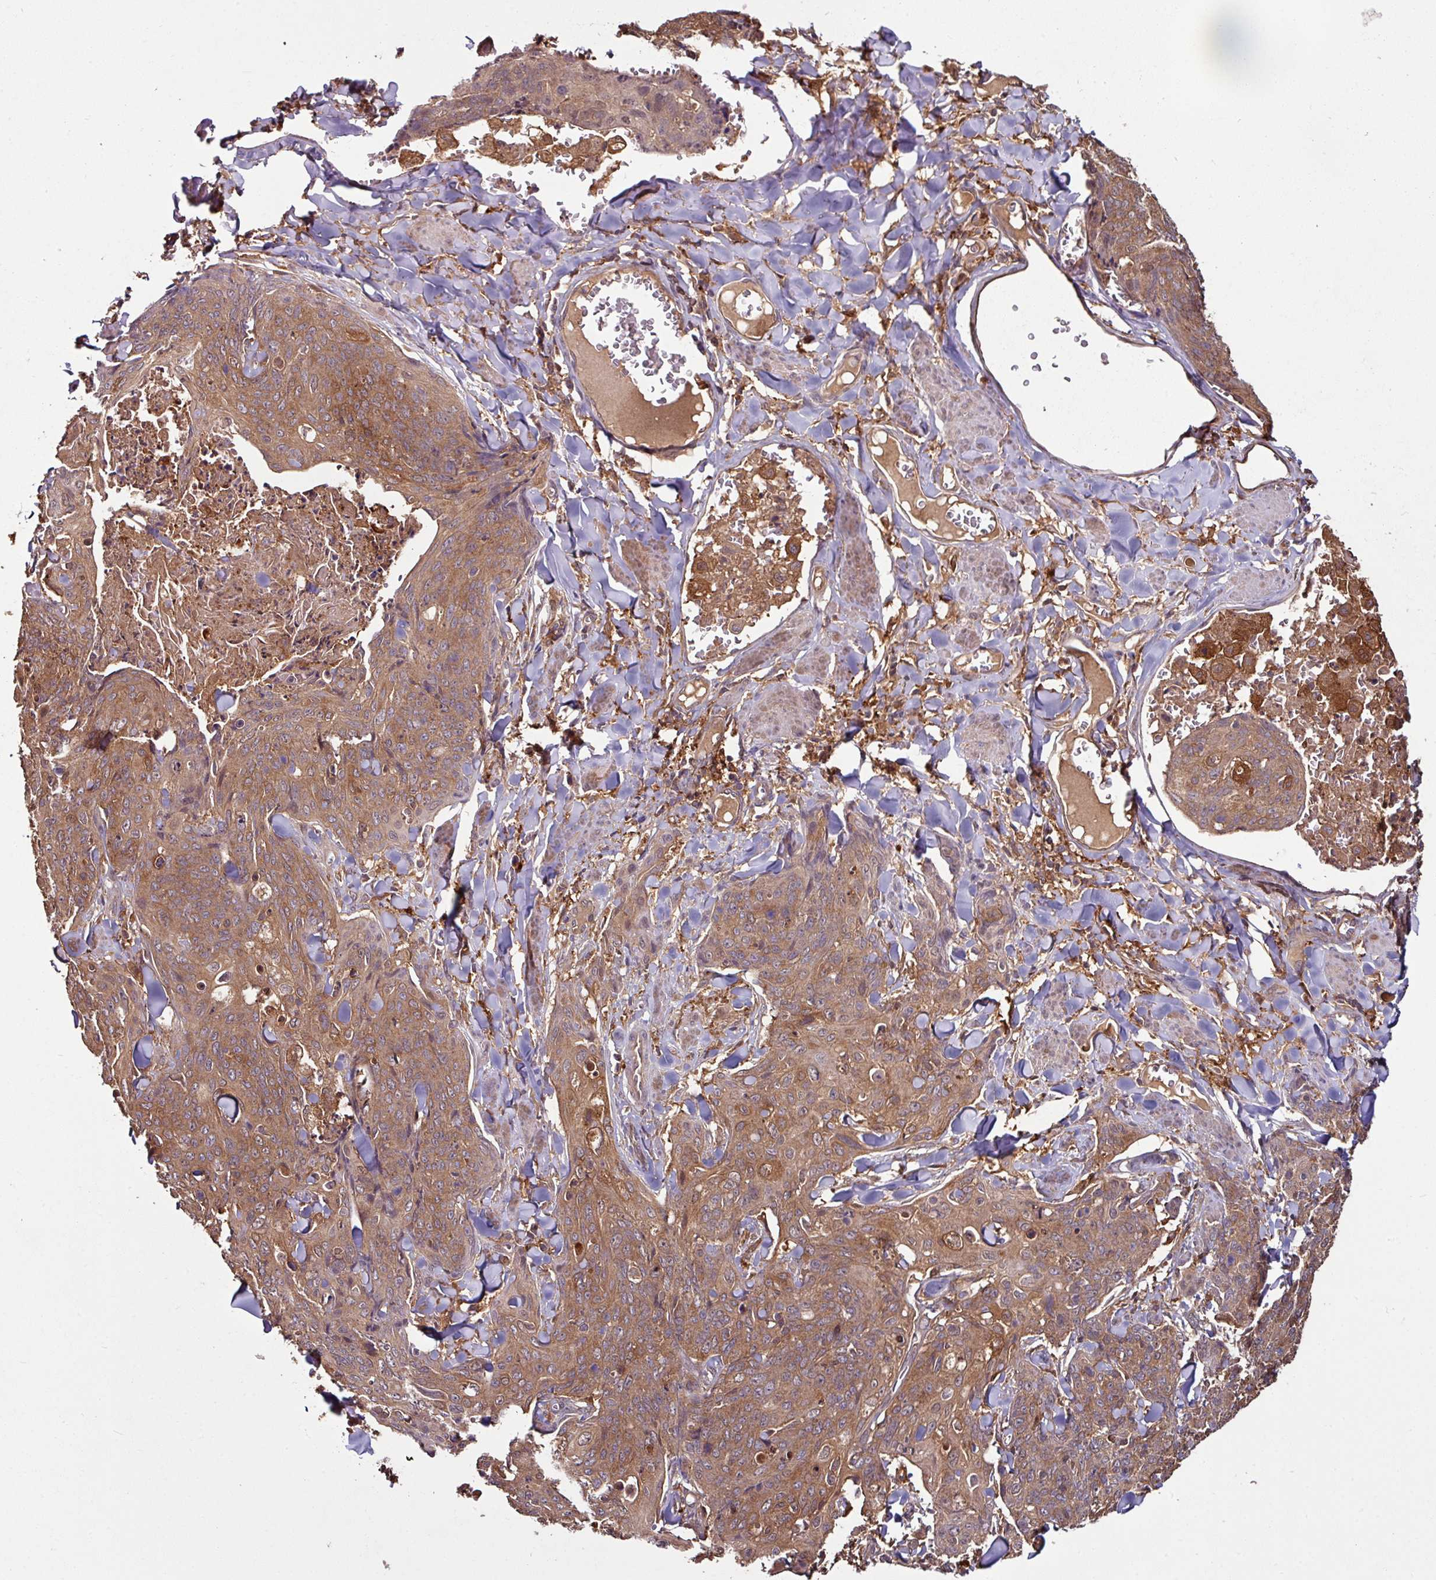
{"staining": {"intensity": "moderate", "quantity": ">75%", "location": "cytoplasmic/membranous"}, "tissue": "skin cancer", "cell_type": "Tumor cells", "image_type": "cancer", "snomed": [{"axis": "morphology", "description": "Squamous cell carcinoma, NOS"}, {"axis": "topography", "description": "Skin"}, {"axis": "topography", "description": "Vulva"}], "caption": "Immunohistochemistry (IHC) staining of squamous cell carcinoma (skin), which shows medium levels of moderate cytoplasmic/membranous positivity in approximately >75% of tumor cells indicating moderate cytoplasmic/membranous protein staining. The staining was performed using DAB (3,3'-diaminobenzidine) (brown) for protein detection and nuclei were counterstained in hematoxylin (blue).", "gene": "GNPDA1", "patient": {"sex": "female", "age": 85}}